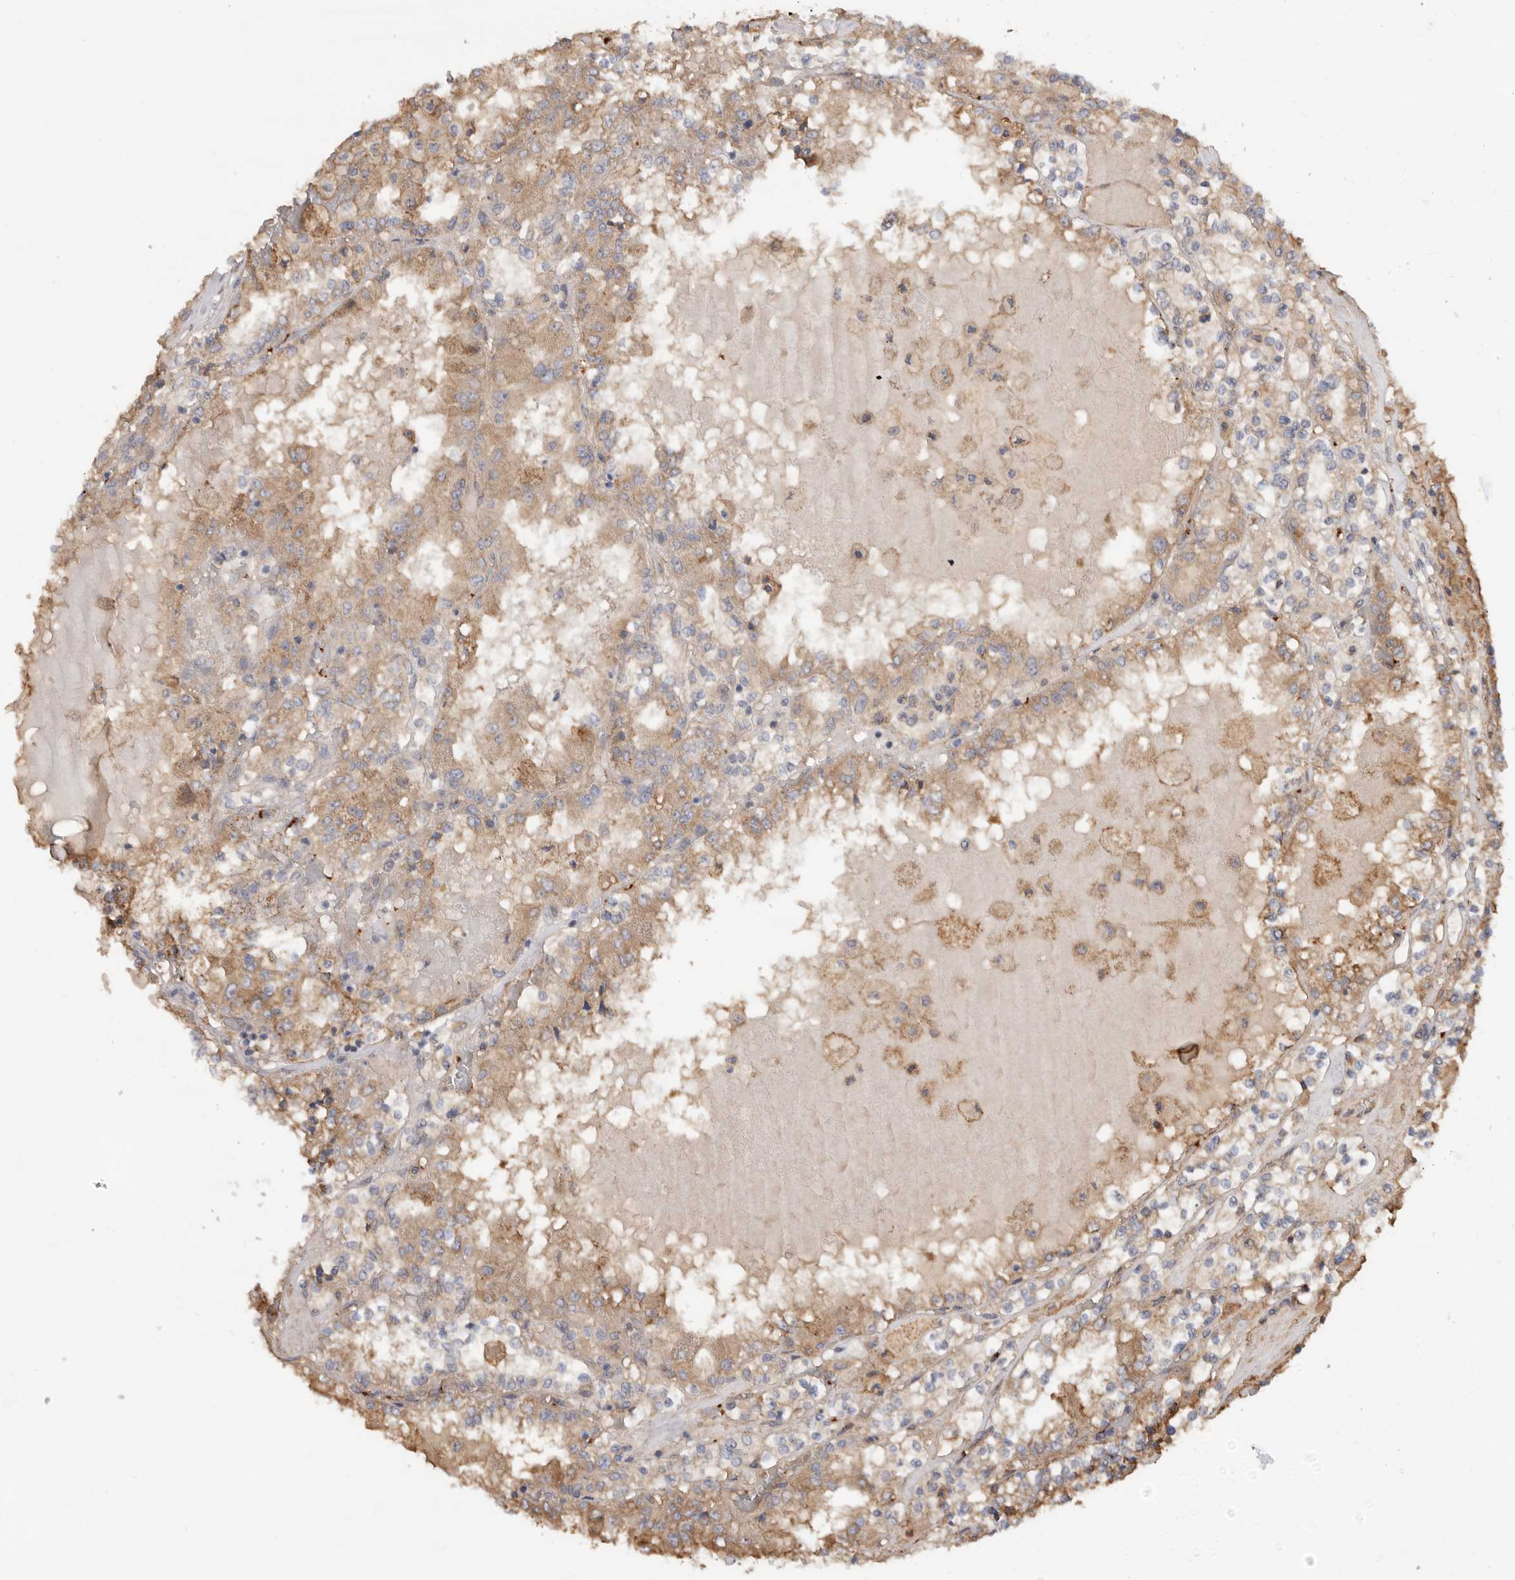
{"staining": {"intensity": "moderate", "quantity": ">75%", "location": "cytoplasmic/membranous"}, "tissue": "renal cancer", "cell_type": "Tumor cells", "image_type": "cancer", "snomed": [{"axis": "morphology", "description": "Adenocarcinoma, NOS"}, {"axis": "topography", "description": "Kidney"}], "caption": "A histopathology image showing moderate cytoplasmic/membranous staining in approximately >75% of tumor cells in renal adenocarcinoma, as visualized by brown immunohistochemical staining.", "gene": "CDC42BPB", "patient": {"sex": "female", "age": 56}}